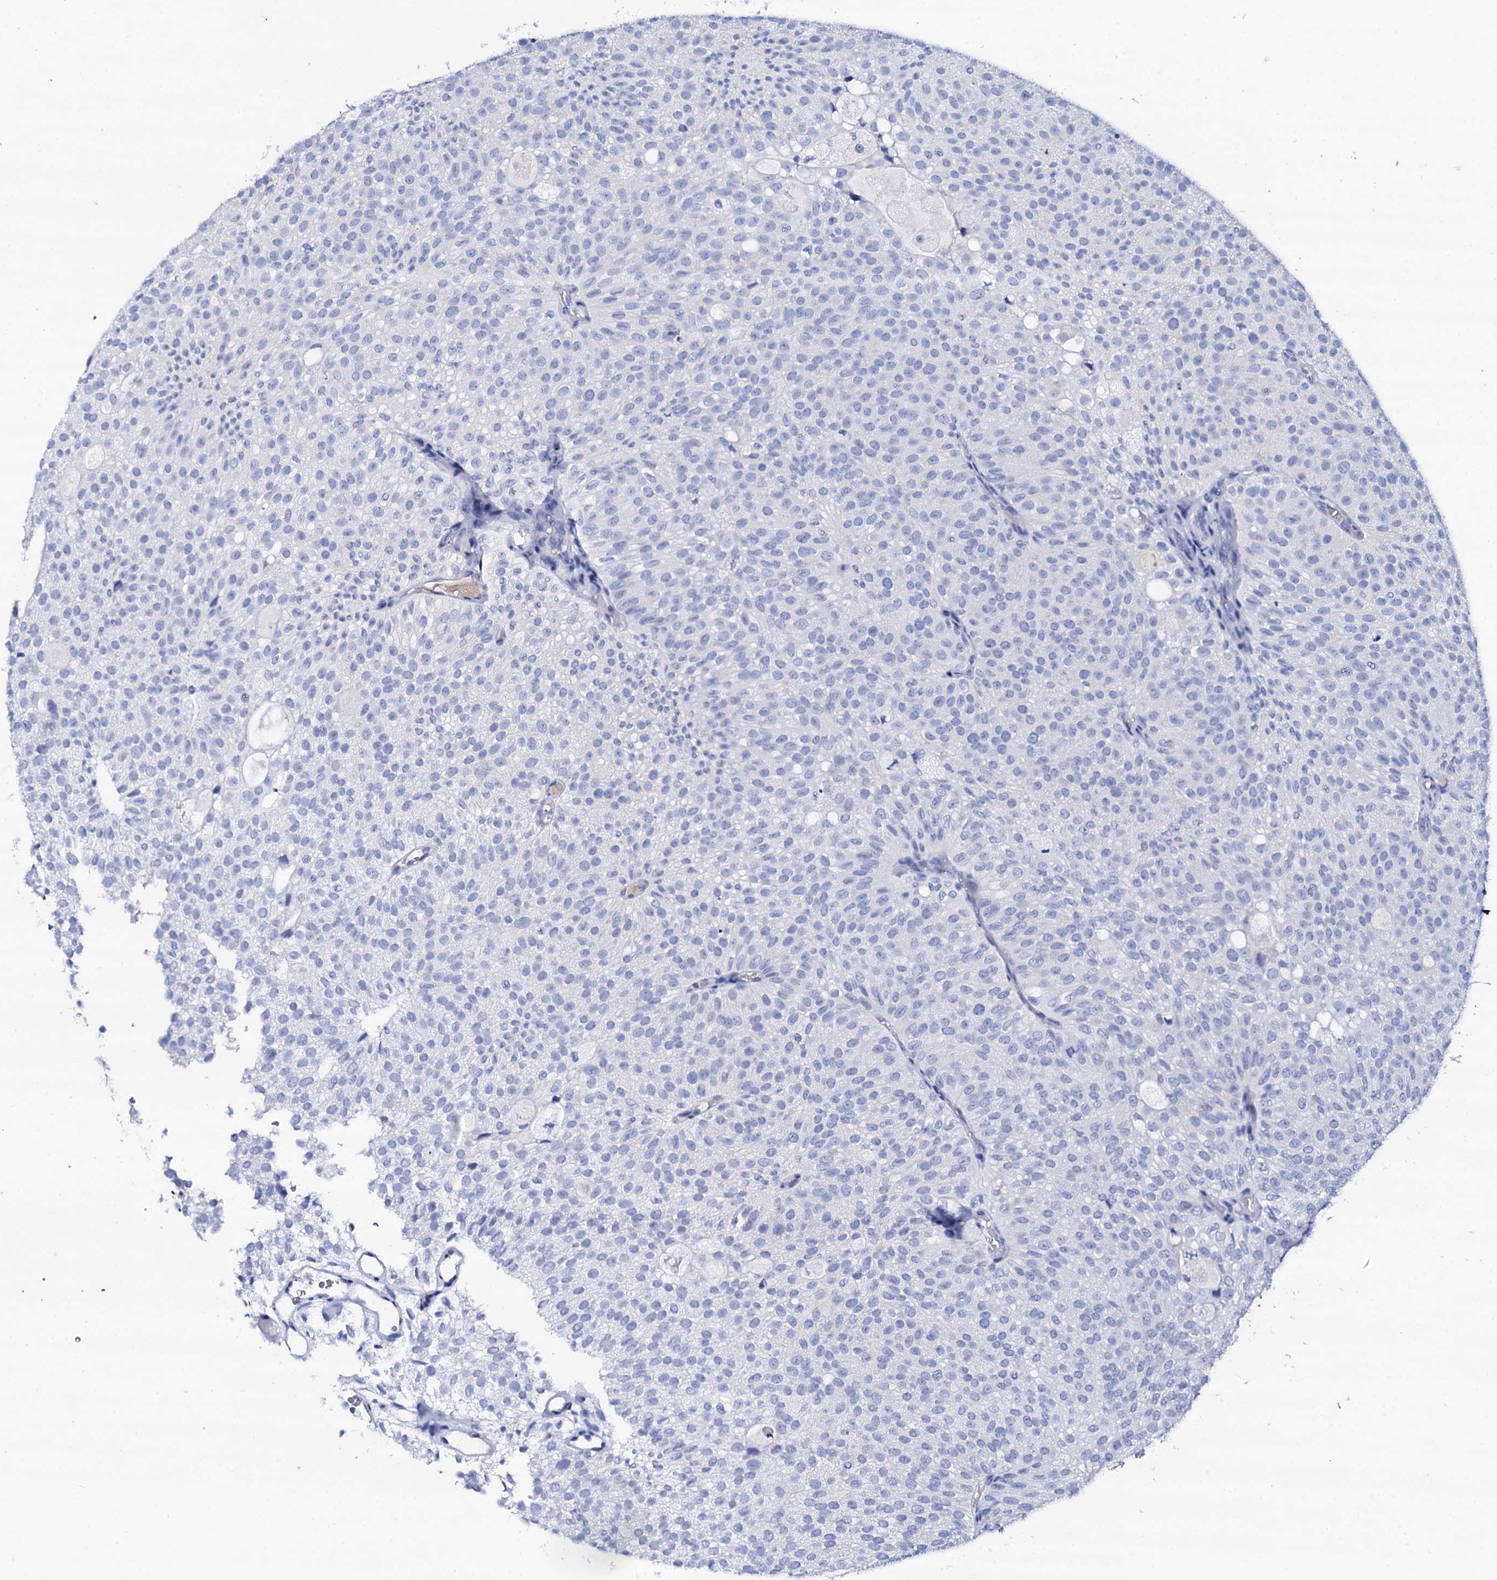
{"staining": {"intensity": "negative", "quantity": "none", "location": "none"}, "tissue": "urothelial cancer", "cell_type": "Tumor cells", "image_type": "cancer", "snomed": [{"axis": "morphology", "description": "Urothelial carcinoma, Low grade"}, {"axis": "topography", "description": "Urinary bladder"}], "caption": "Immunohistochemistry (IHC) image of human urothelial cancer stained for a protein (brown), which demonstrates no expression in tumor cells.", "gene": "FBXL16", "patient": {"sex": "male", "age": 78}}